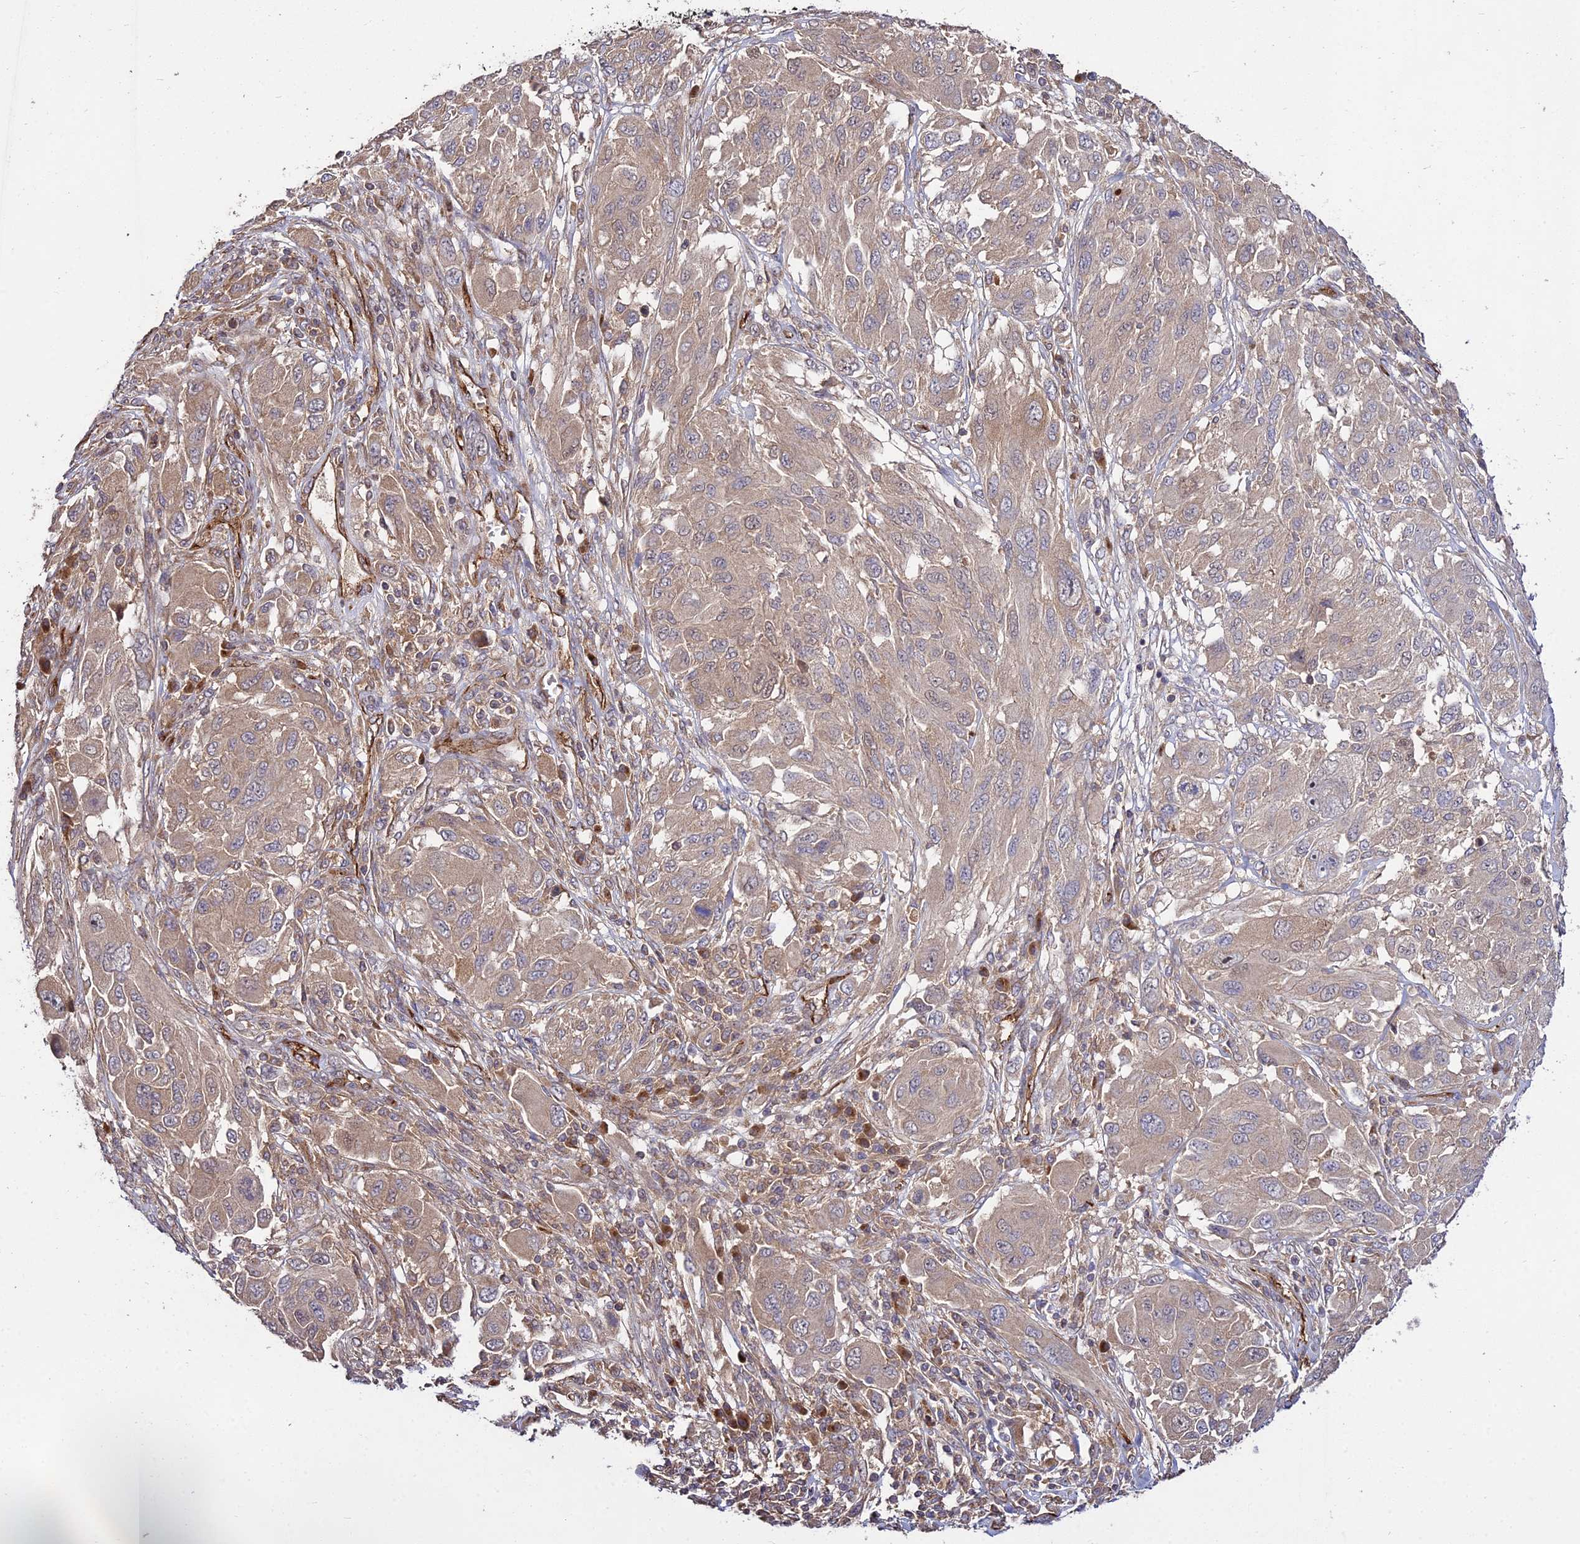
{"staining": {"intensity": "weak", "quantity": "25%-75%", "location": "cytoplasmic/membranous"}, "tissue": "melanoma", "cell_type": "Tumor cells", "image_type": "cancer", "snomed": [{"axis": "morphology", "description": "Malignant melanoma, NOS"}, {"axis": "topography", "description": "Skin"}], "caption": "IHC (DAB (3,3'-diaminobenzidine)) staining of human melanoma exhibits weak cytoplasmic/membranous protein expression in approximately 25%-75% of tumor cells. (DAB (3,3'-diaminobenzidine) IHC with brightfield microscopy, high magnification).", "gene": "GRTP1", "patient": {"sex": "female", "age": 91}}